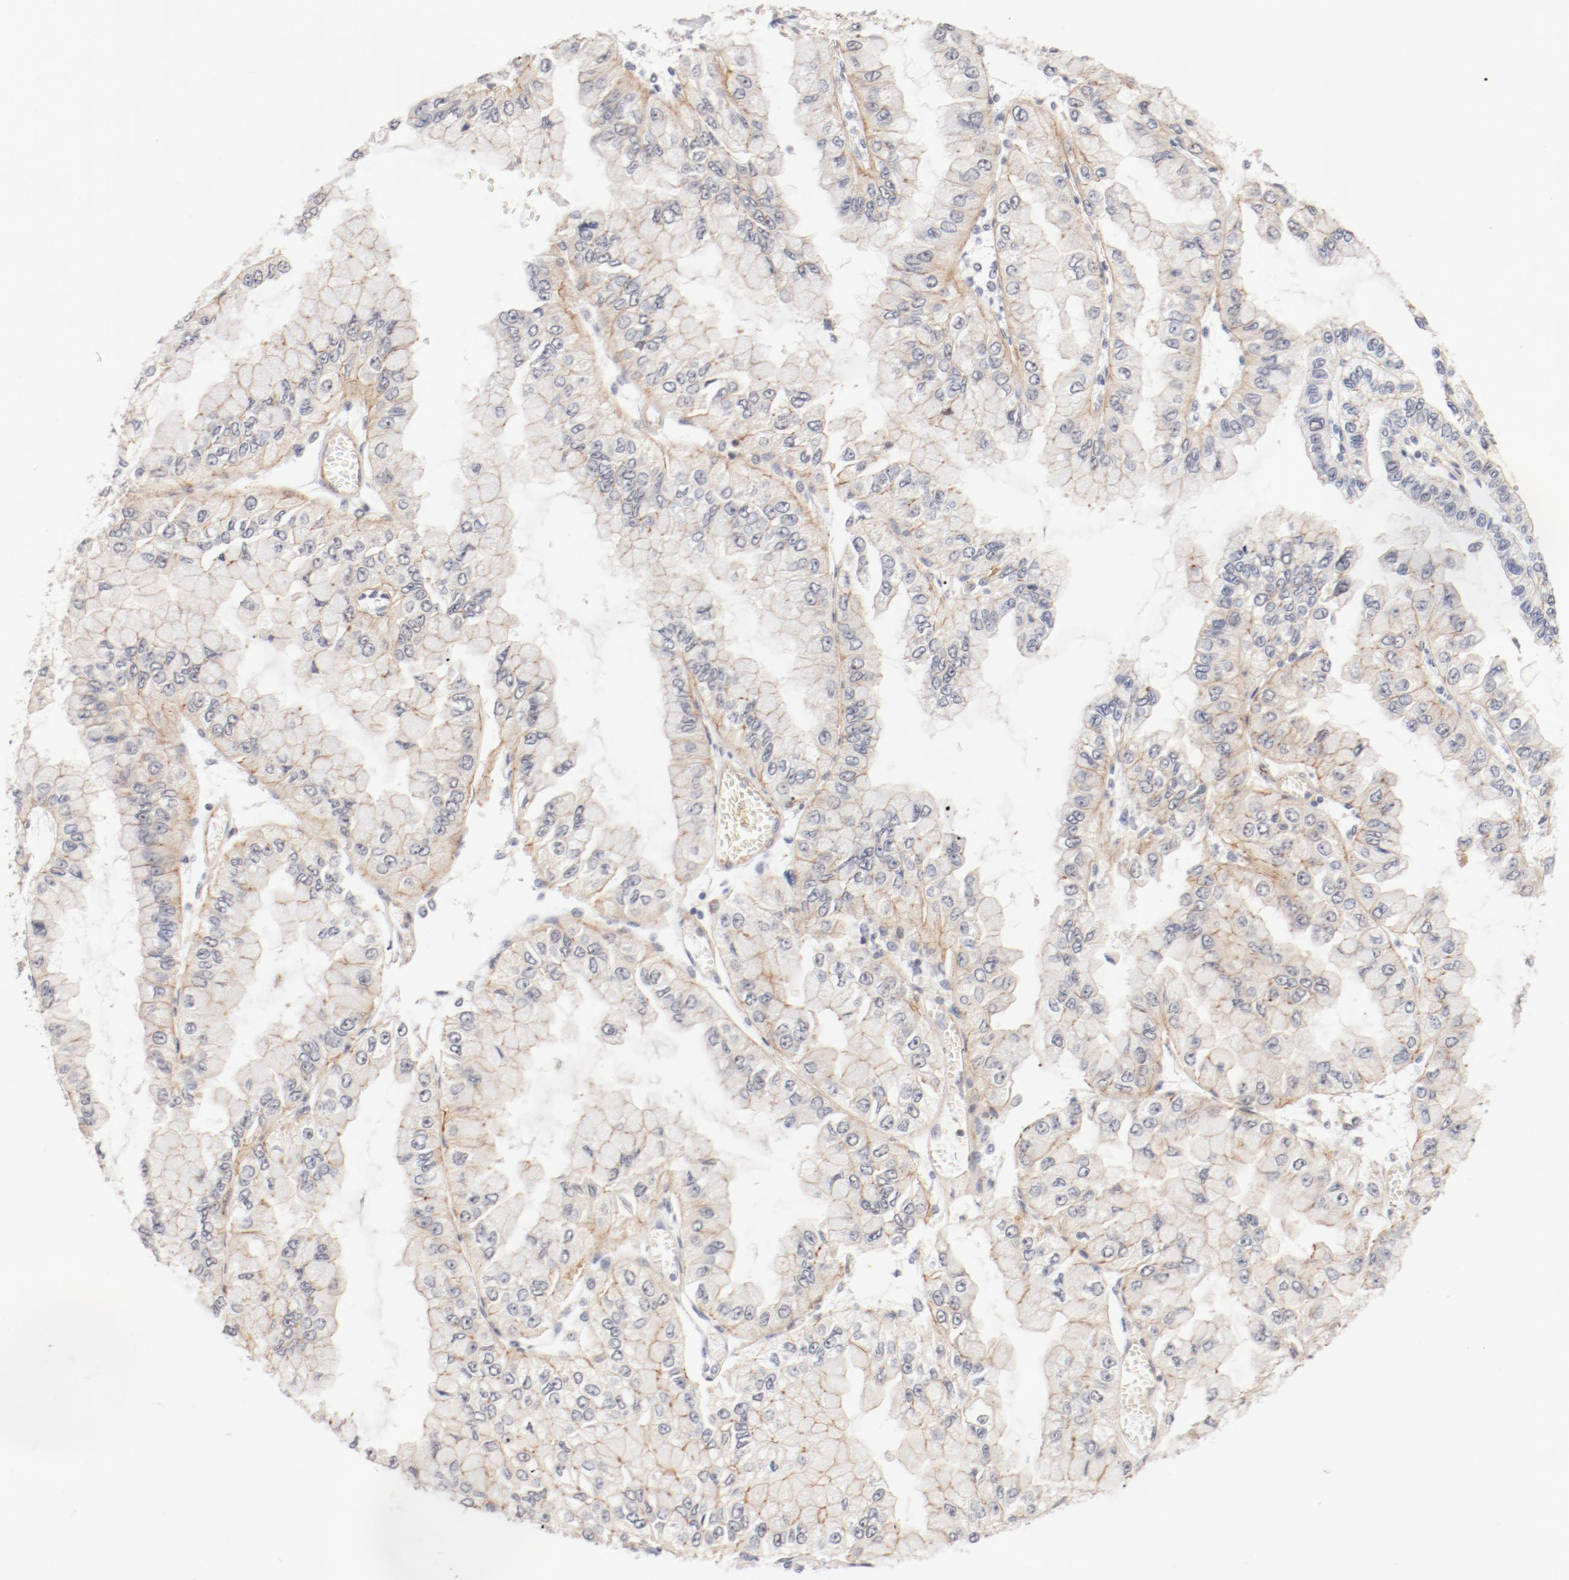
{"staining": {"intensity": "weak", "quantity": "<25%", "location": "cytoplasmic/membranous"}, "tissue": "liver cancer", "cell_type": "Tumor cells", "image_type": "cancer", "snomed": [{"axis": "morphology", "description": "Cholangiocarcinoma"}, {"axis": "topography", "description": "Liver"}], "caption": "This is an immunohistochemistry (IHC) image of human liver cancer. There is no positivity in tumor cells.", "gene": "ZNF267", "patient": {"sex": "female", "age": 79}}